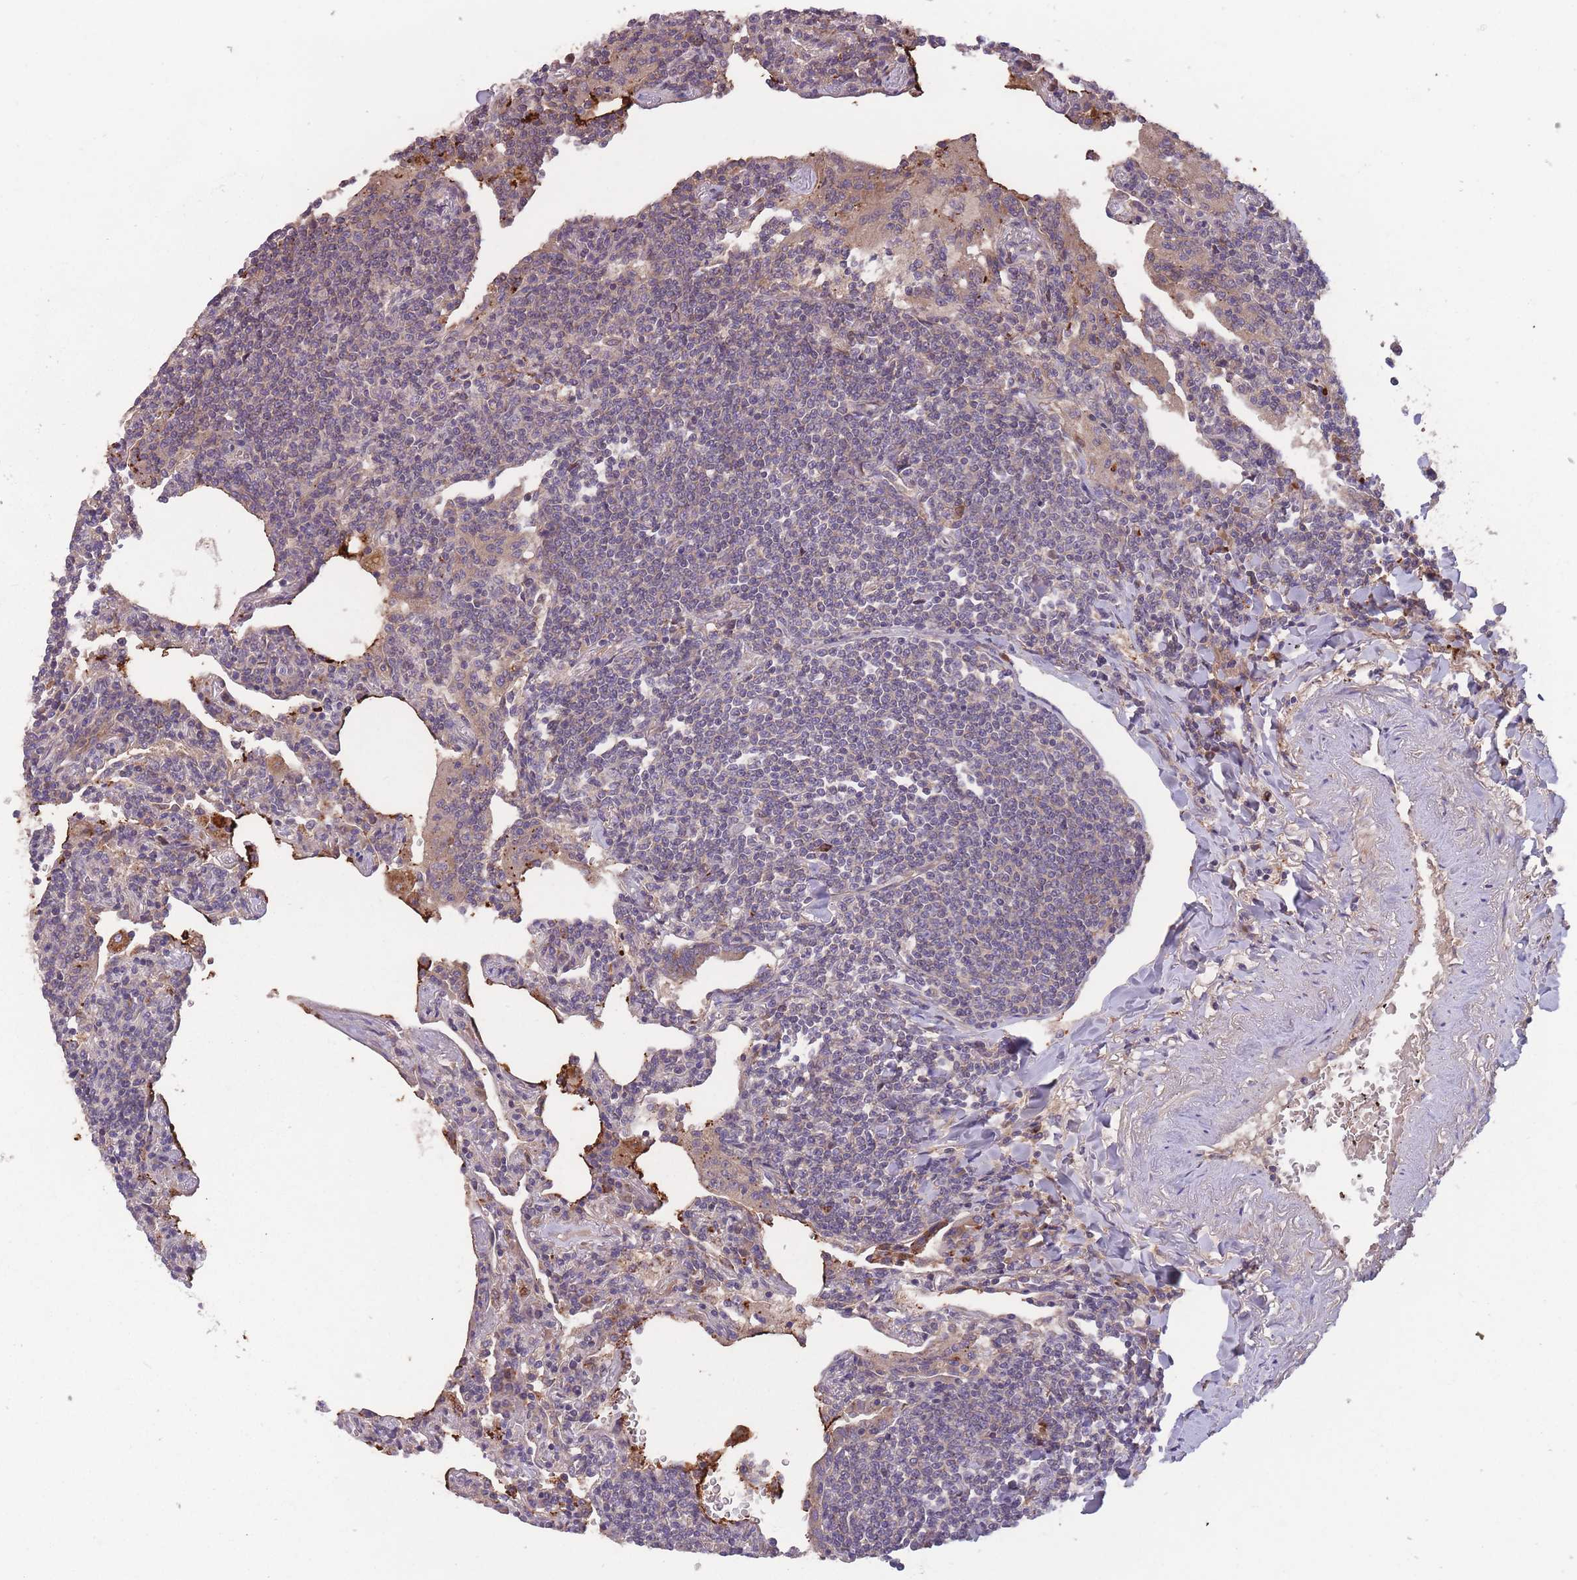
{"staining": {"intensity": "negative", "quantity": "none", "location": "none"}, "tissue": "lymphoma", "cell_type": "Tumor cells", "image_type": "cancer", "snomed": [{"axis": "morphology", "description": "Malignant lymphoma, non-Hodgkin's type, Low grade"}, {"axis": "topography", "description": "Lung"}], "caption": "Immunohistochemical staining of malignant lymphoma, non-Hodgkin's type (low-grade) reveals no significant positivity in tumor cells. Brightfield microscopy of IHC stained with DAB (brown) and hematoxylin (blue), captured at high magnification.", "gene": "ITPKC", "patient": {"sex": "female", "age": 71}}